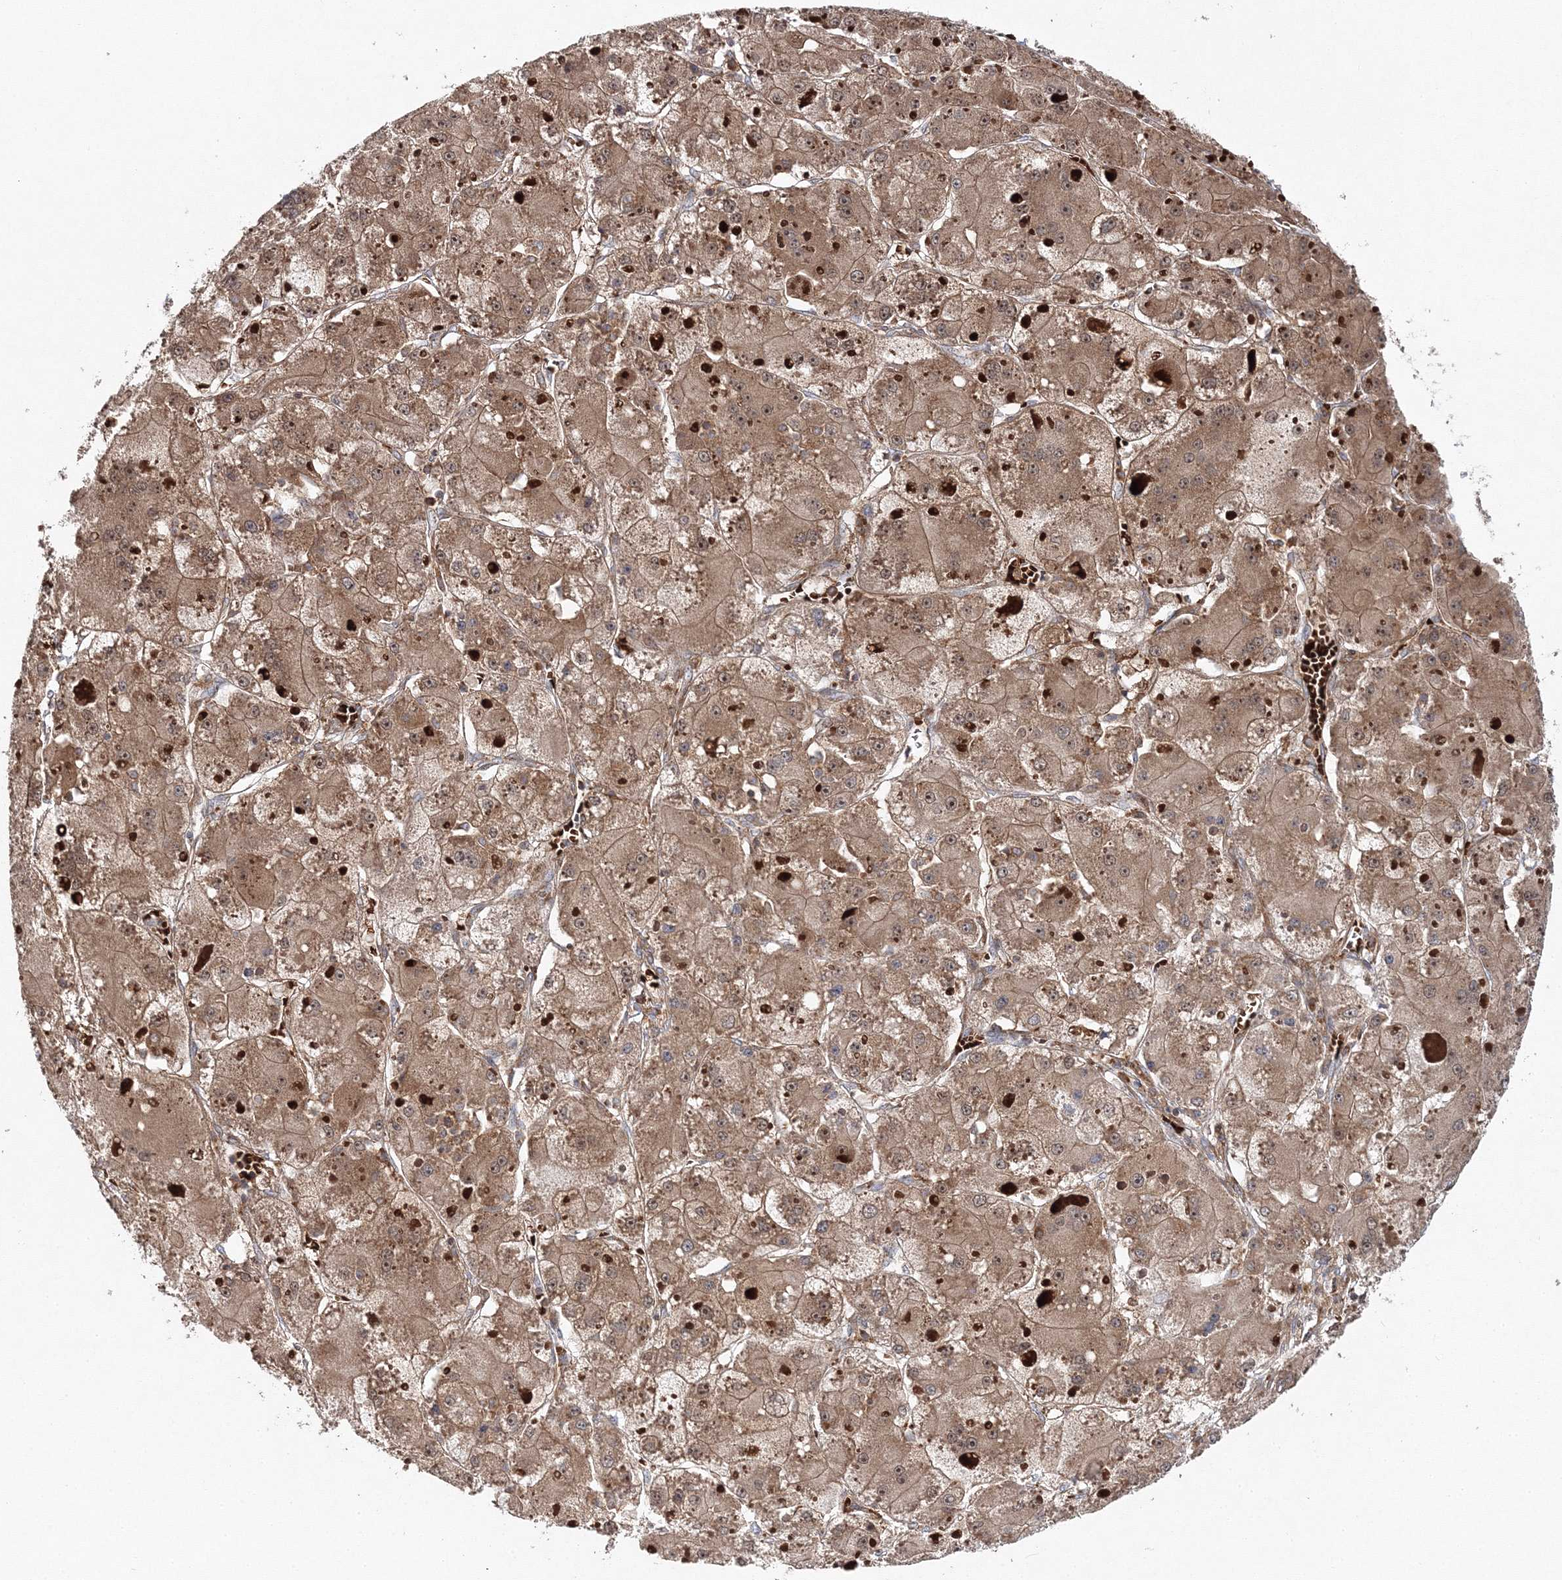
{"staining": {"intensity": "strong", "quantity": ">75%", "location": "cytoplasmic/membranous"}, "tissue": "liver cancer", "cell_type": "Tumor cells", "image_type": "cancer", "snomed": [{"axis": "morphology", "description": "Carcinoma, Hepatocellular, NOS"}, {"axis": "topography", "description": "Liver"}], "caption": "Immunohistochemical staining of human liver cancer shows high levels of strong cytoplasmic/membranous protein positivity in approximately >75% of tumor cells.", "gene": "PCBD2", "patient": {"sex": "female", "age": 73}}